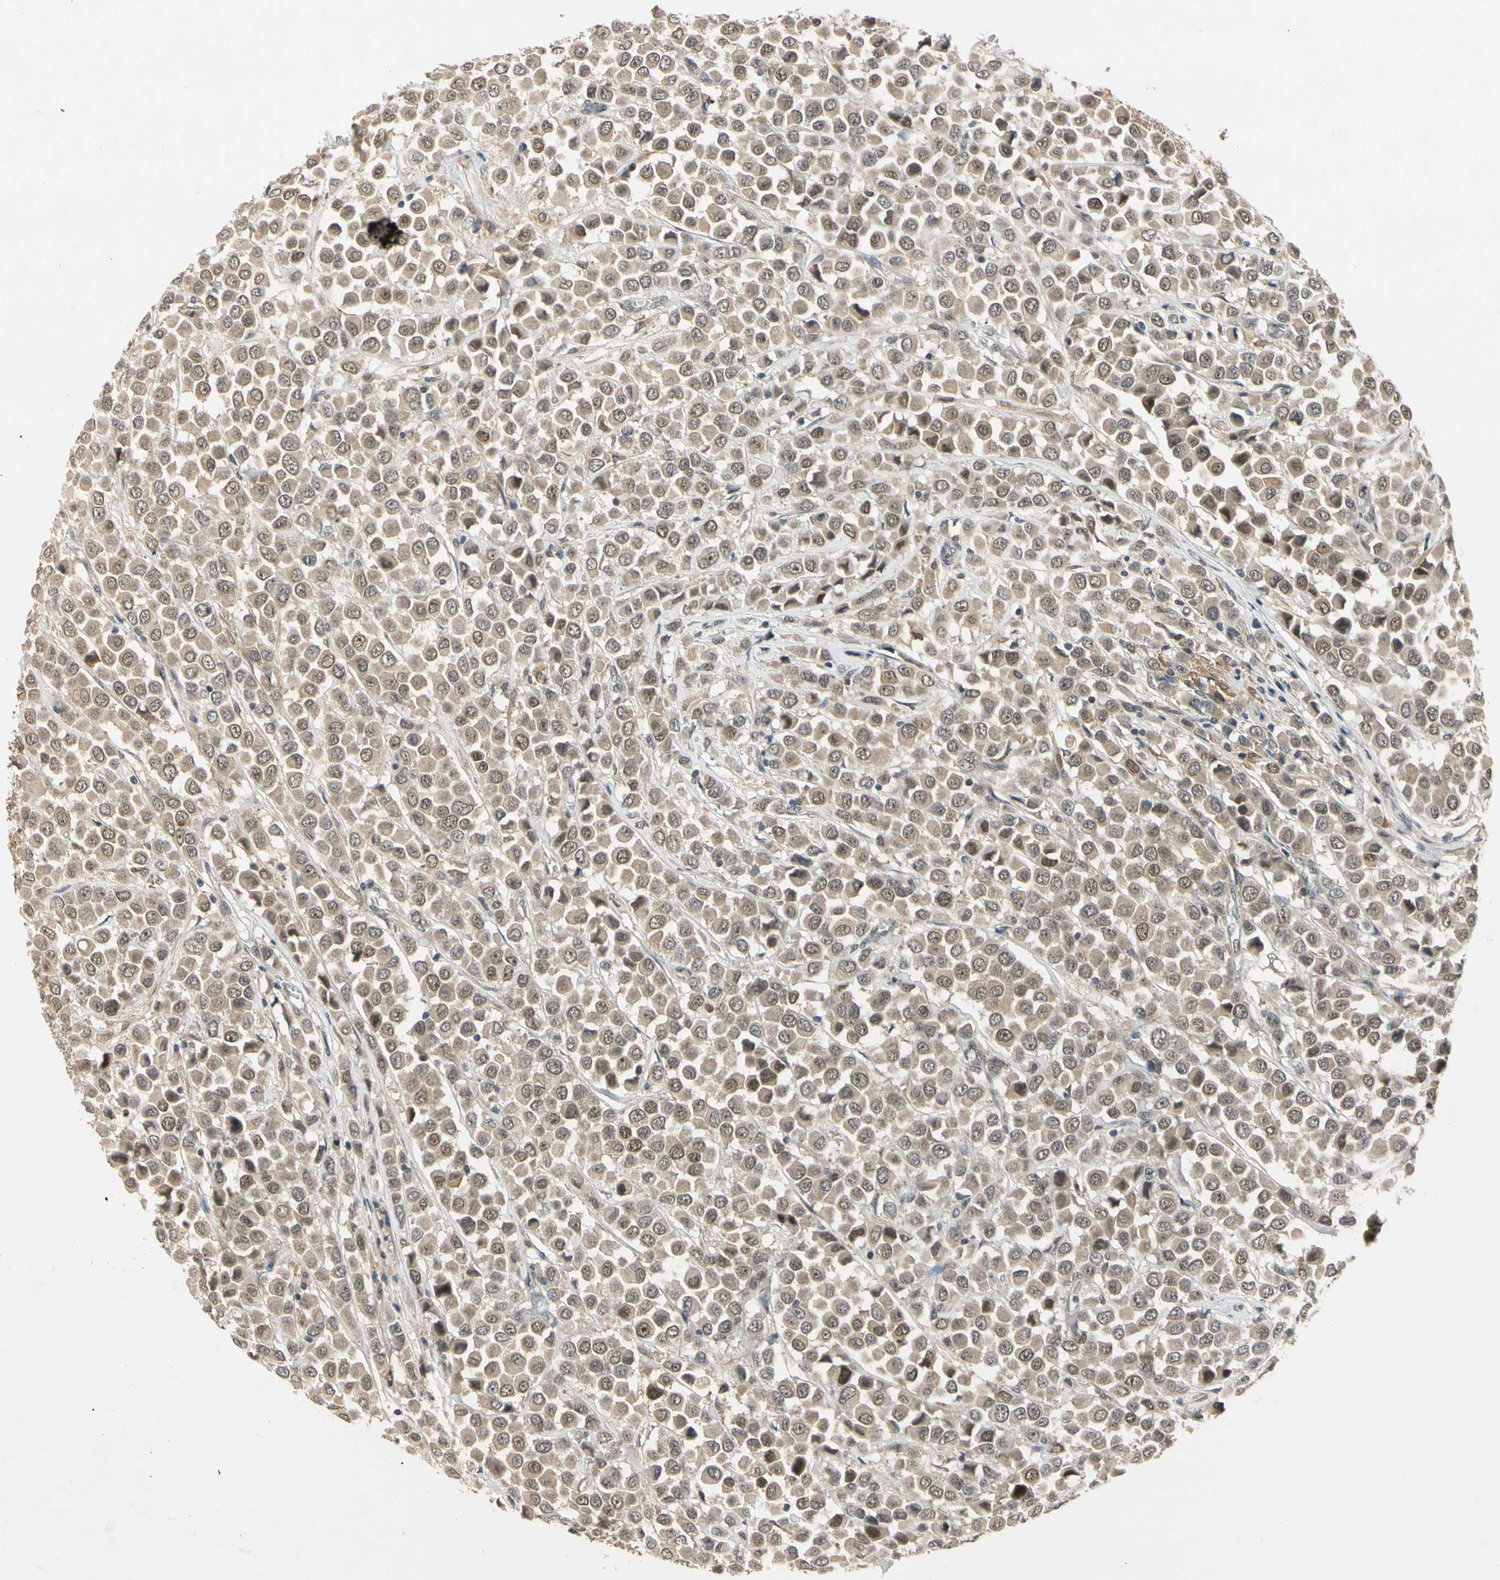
{"staining": {"intensity": "moderate", "quantity": ">75%", "location": "cytoplasmic/membranous,nuclear"}, "tissue": "breast cancer", "cell_type": "Tumor cells", "image_type": "cancer", "snomed": [{"axis": "morphology", "description": "Duct carcinoma"}, {"axis": "topography", "description": "Breast"}], "caption": "This is an image of immunohistochemistry (IHC) staining of breast invasive ductal carcinoma, which shows moderate expression in the cytoplasmic/membranous and nuclear of tumor cells.", "gene": "RIOX2", "patient": {"sex": "female", "age": 61}}